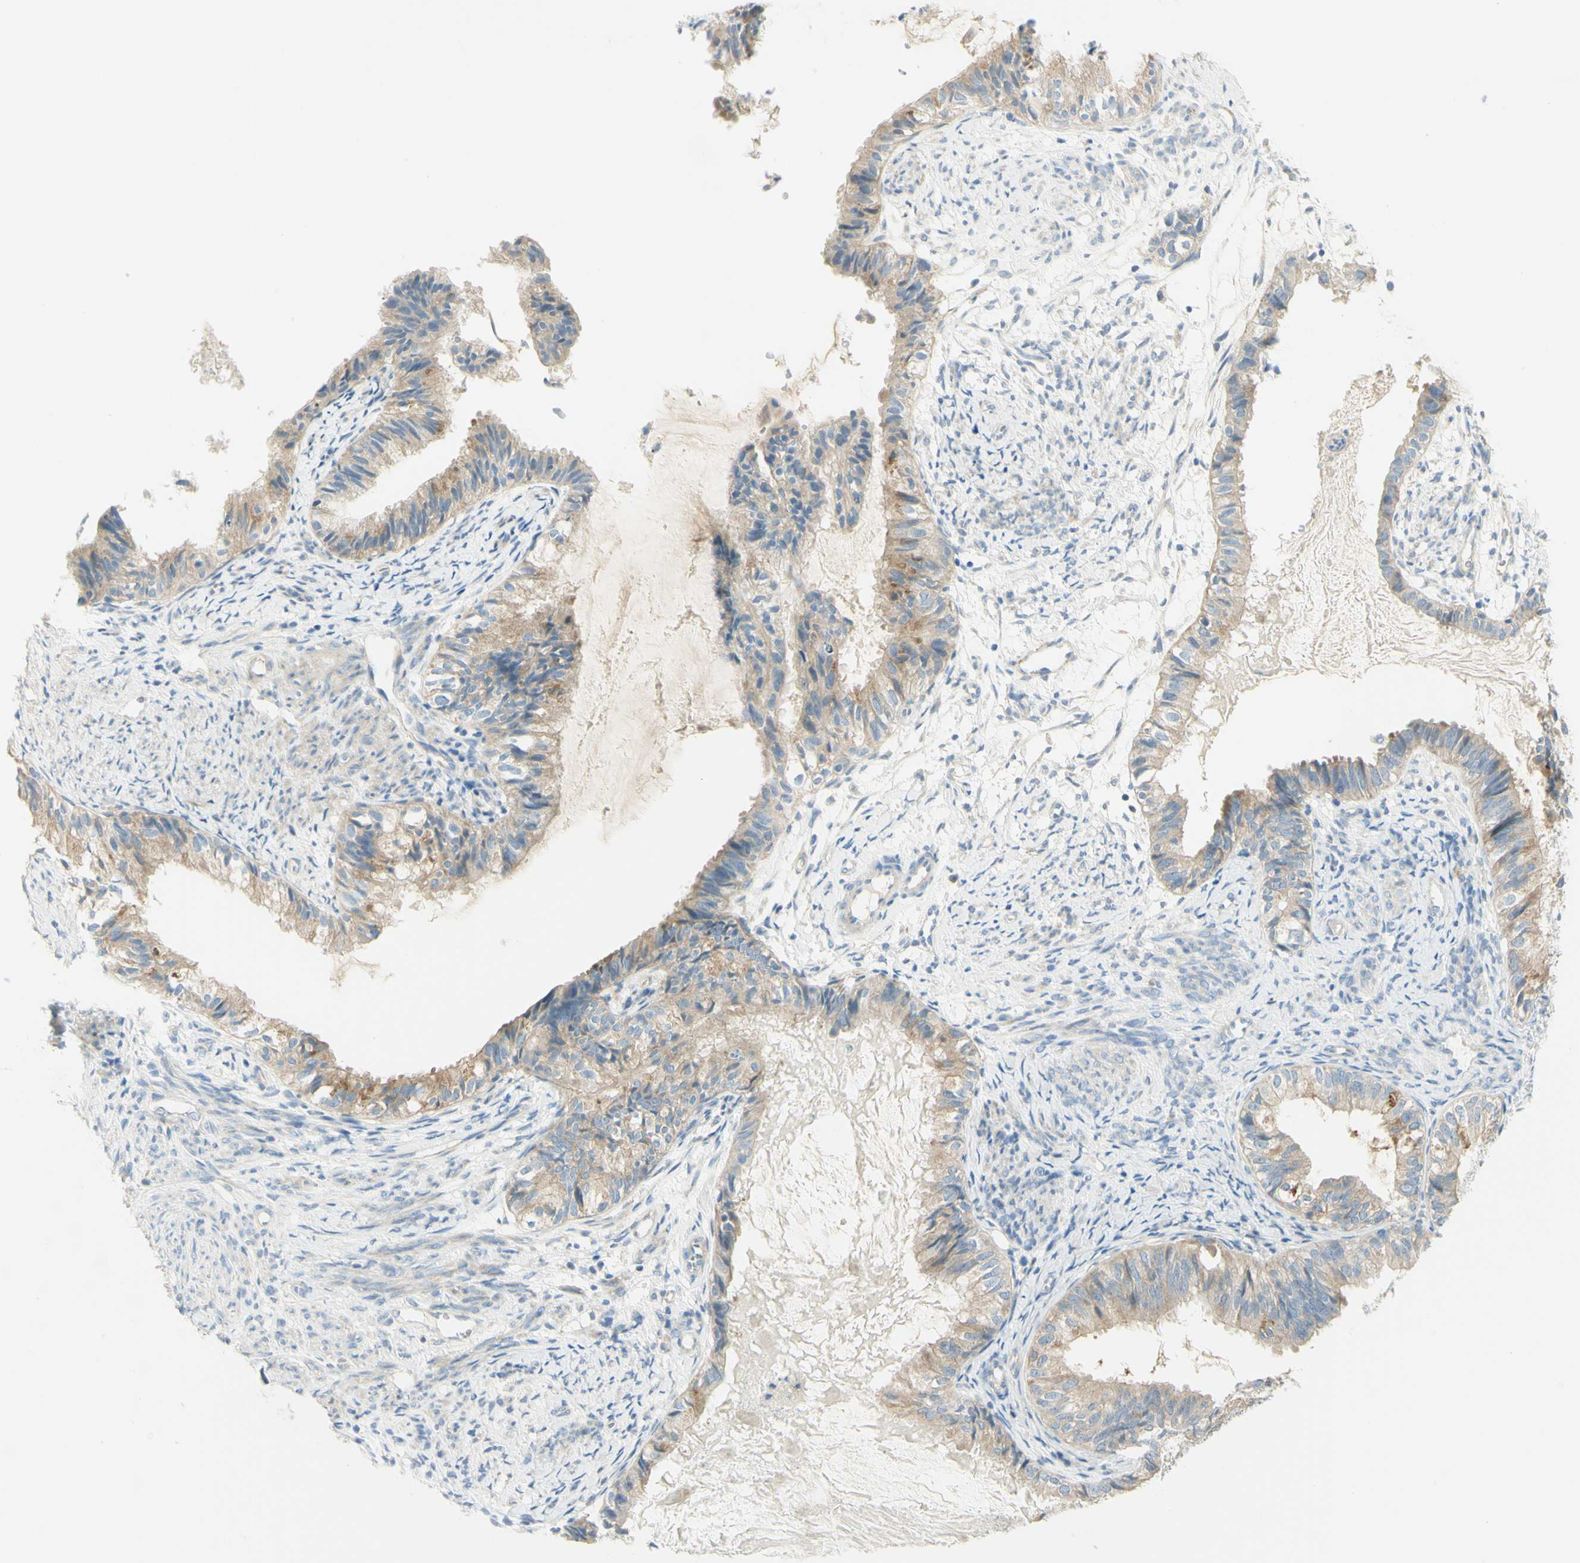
{"staining": {"intensity": "moderate", "quantity": ">75%", "location": "cytoplasmic/membranous"}, "tissue": "cervical cancer", "cell_type": "Tumor cells", "image_type": "cancer", "snomed": [{"axis": "morphology", "description": "Normal tissue, NOS"}, {"axis": "morphology", "description": "Adenocarcinoma, NOS"}, {"axis": "topography", "description": "Cervix"}, {"axis": "topography", "description": "Endometrium"}], "caption": "DAB (3,3'-diaminobenzidine) immunohistochemical staining of human cervical cancer displays moderate cytoplasmic/membranous protein staining in approximately >75% of tumor cells. The staining was performed using DAB (3,3'-diaminobenzidine), with brown indicating positive protein expression. Nuclei are stained blue with hematoxylin.", "gene": "GCNT3", "patient": {"sex": "female", "age": 86}}